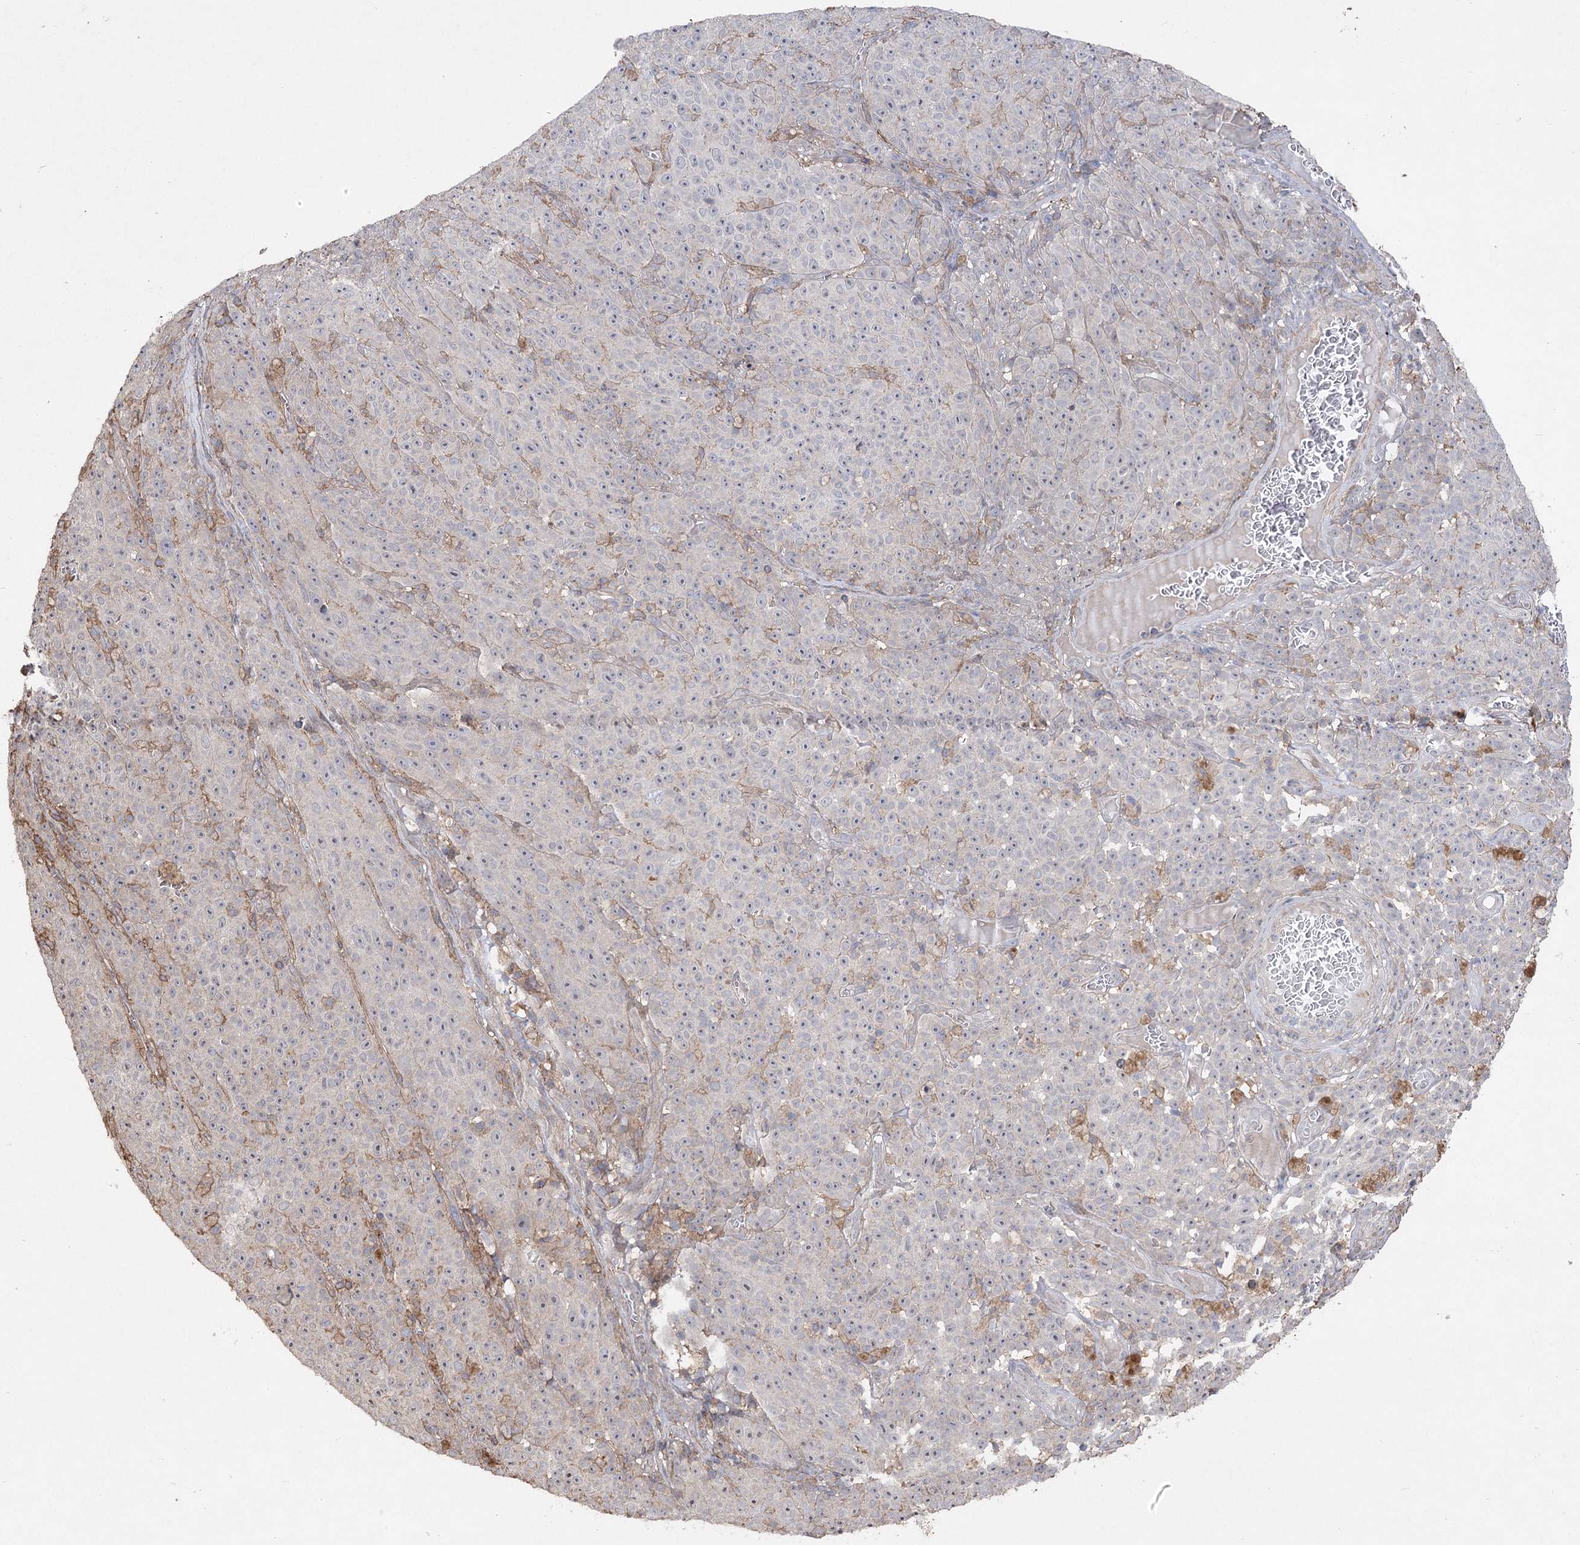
{"staining": {"intensity": "negative", "quantity": "none", "location": "none"}, "tissue": "melanoma", "cell_type": "Tumor cells", "image_type": "cancer", "snomed": [{"axis": "morphology", "description": "Malignant melanoma, NOS"}, {"axis": "topography", "description": "Skin"}], "caption": "Immunohistochemical staining of melanoma exhibits no significant staining in tumor cells.", "gene": "OBSL1", "patient": {"sex": "female", "age": 82}}